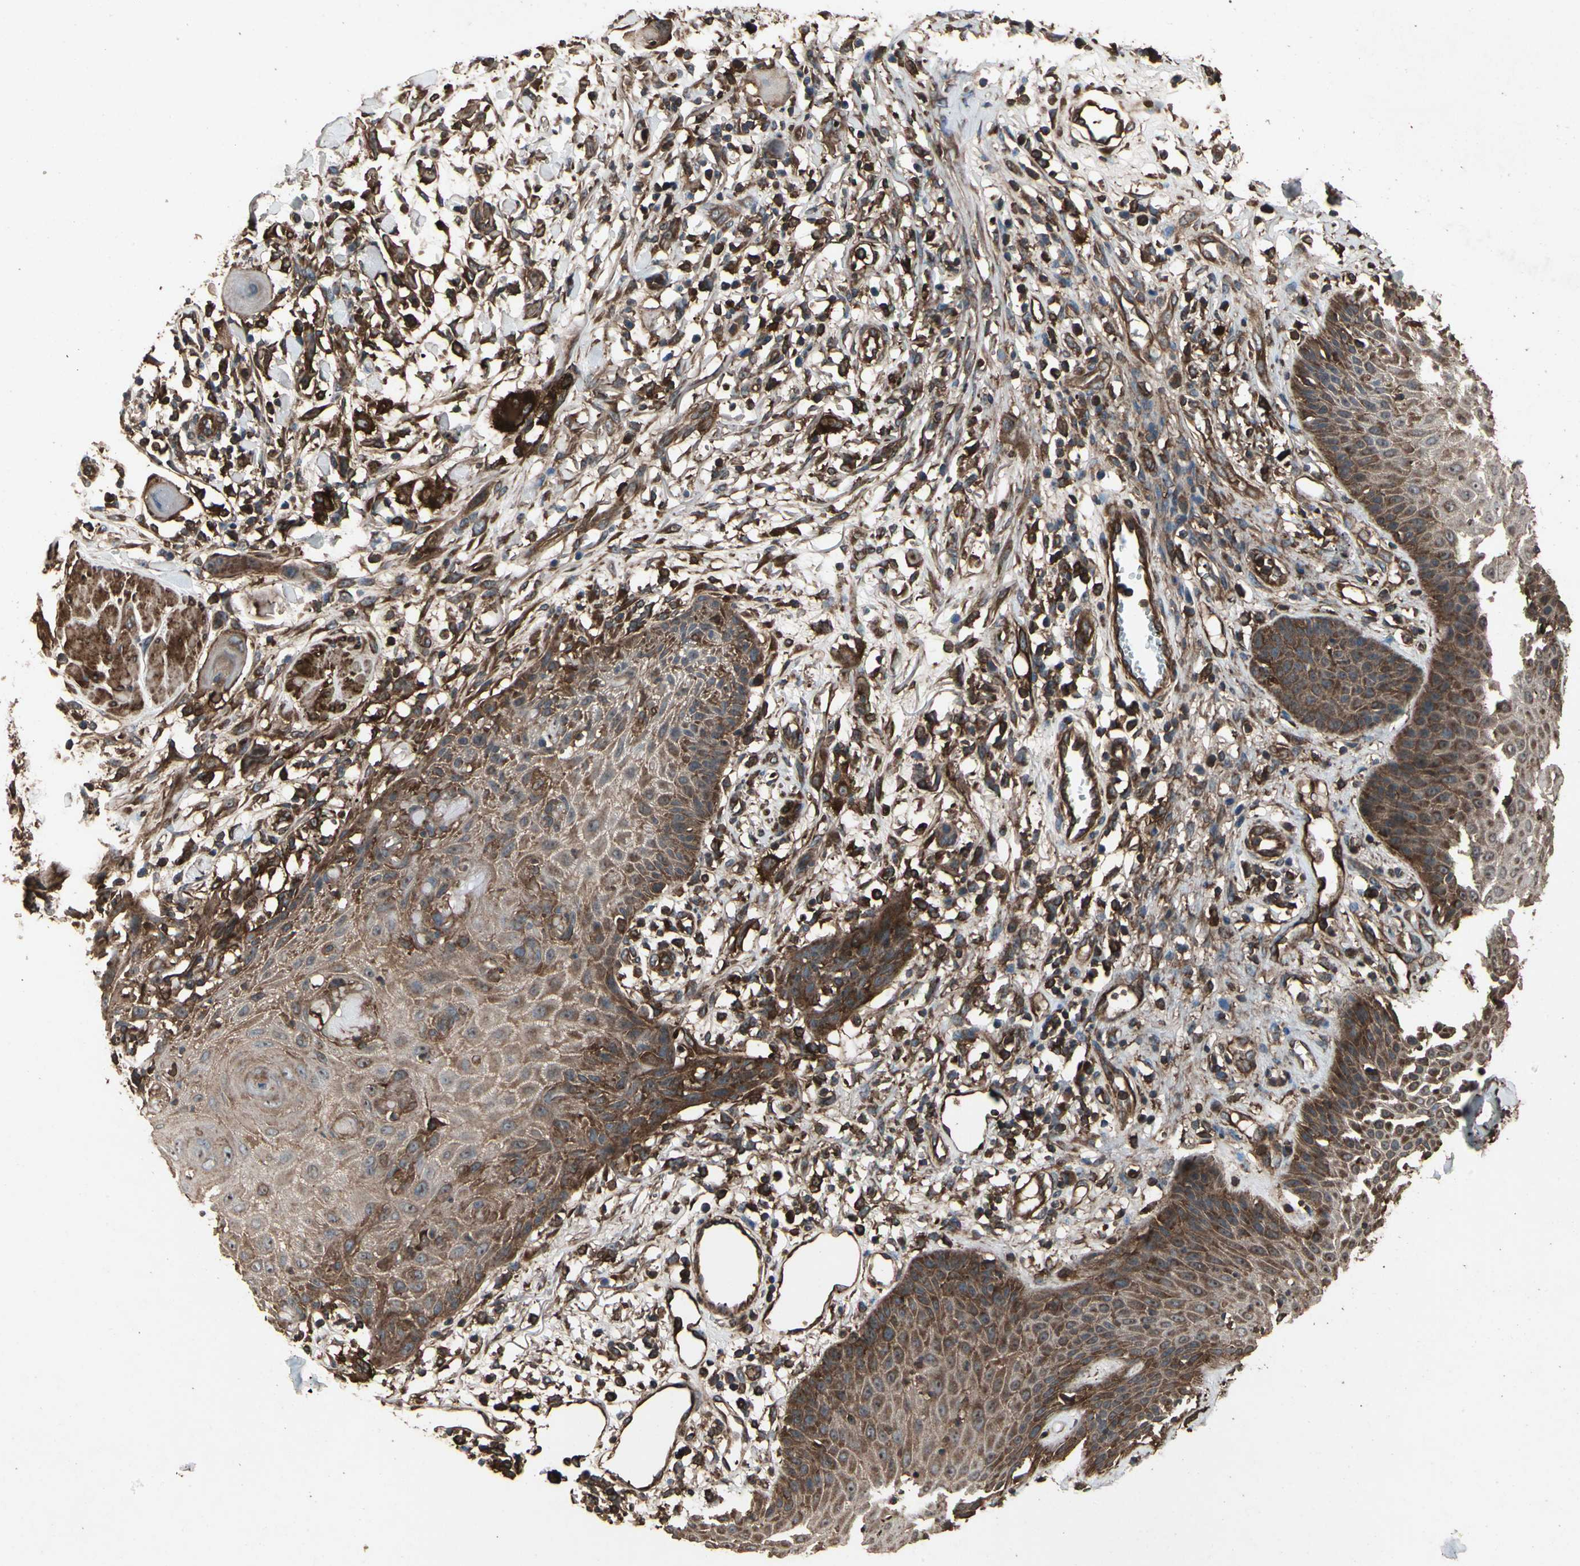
{"staining": {"intensity": "strong", "quantity": ">75%", "location": "cytoplasmic/membranous"}, "tissue": "skin cancer", "cell_type": "Tumor cells", "image_type": "cancer", "snomed": [{"axis": "morphology", "description": "Normal tissue, NOS"}, {"axis": "morphology", "description": "Squamous cell carcinoma, NOS"}, {"axis": "topography", "description": "Skin"}], "caption": "Approximately >75% of tumor cells in human skin cancer demonstrate strong cytoplasmic/membranous protein expression as visualized by brown immunohistochemical staining.", "gene": "AGBL2", "patient": {"sex": "female", "age": 59}}